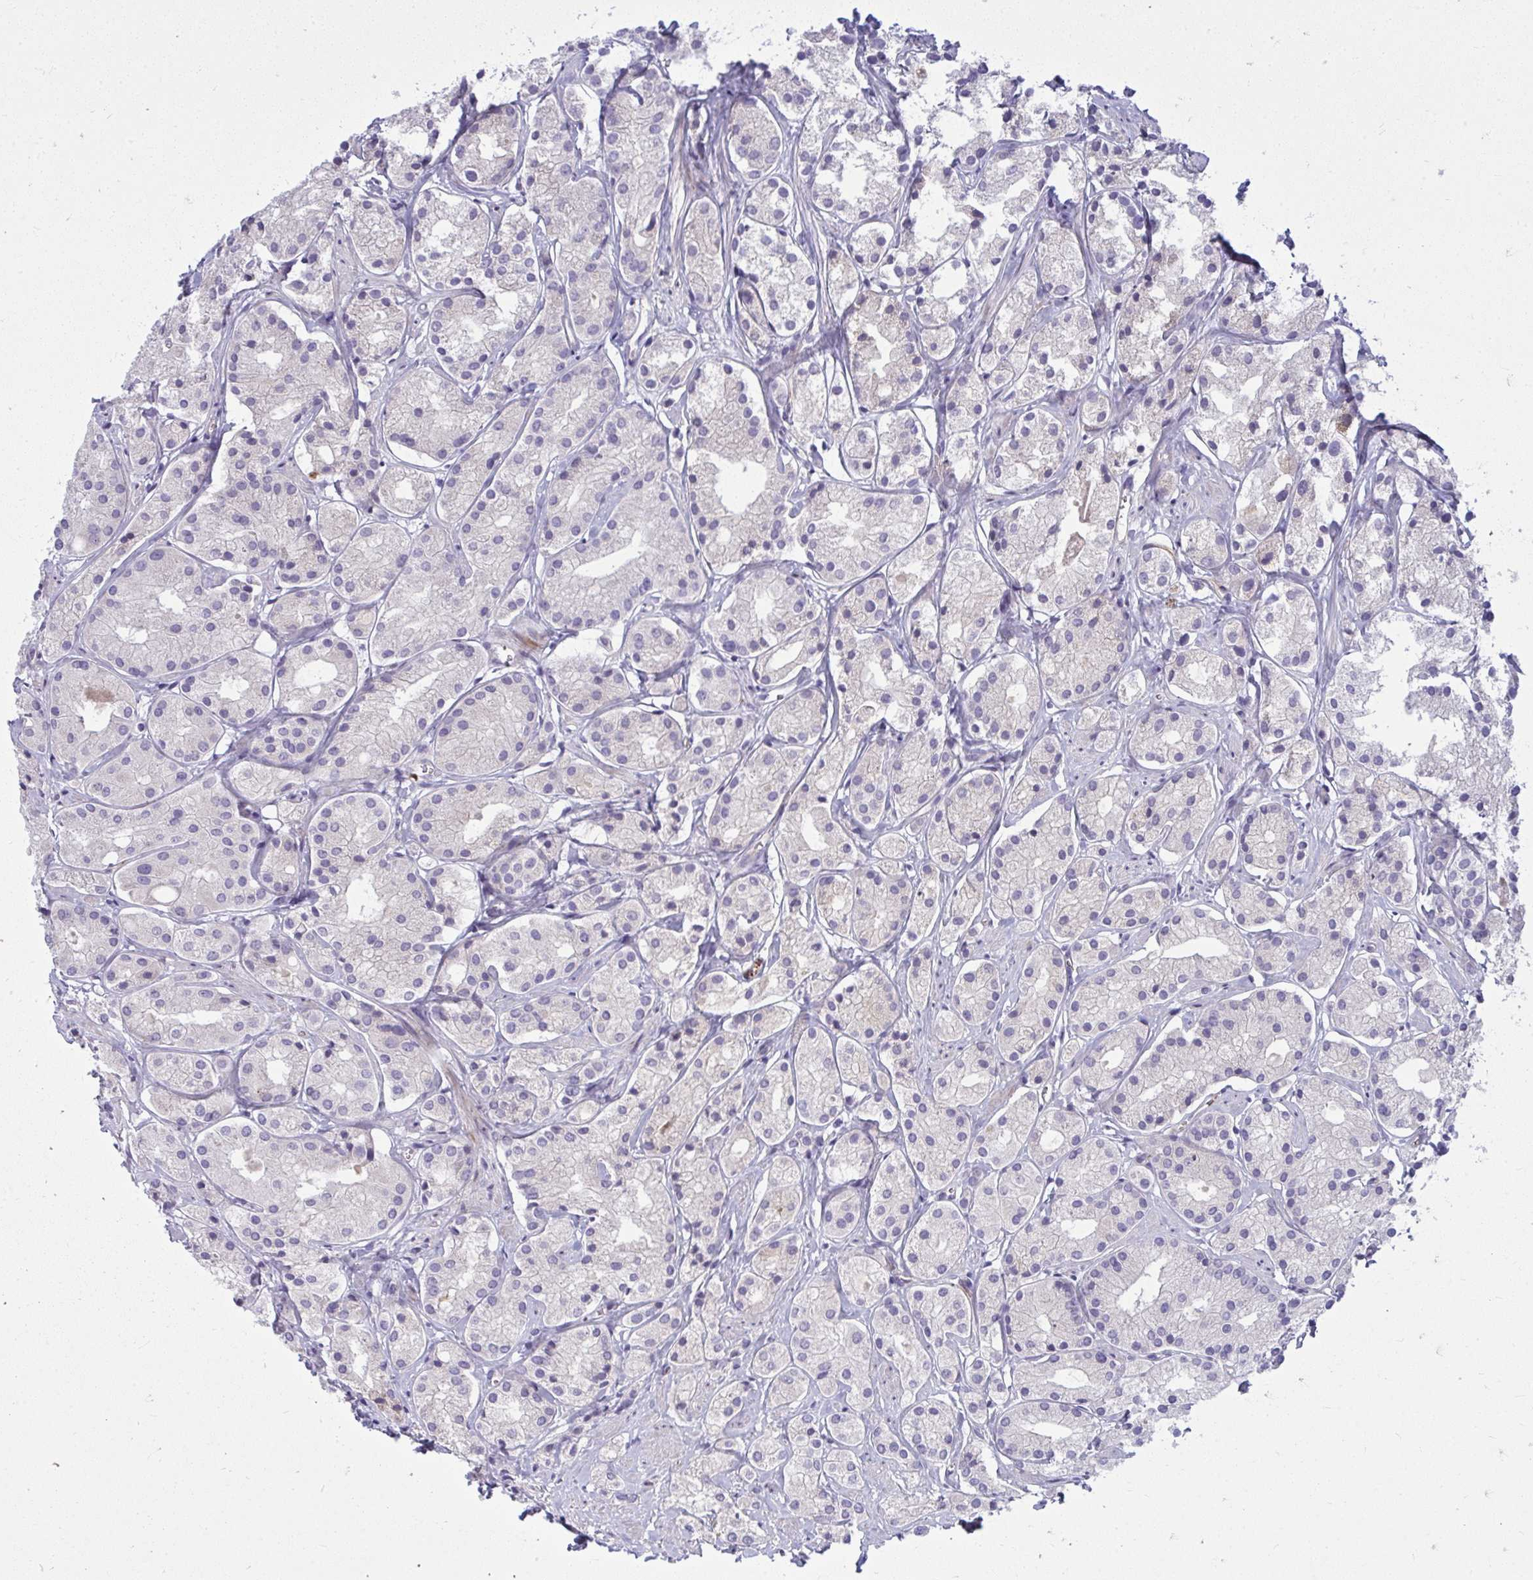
{"staining": {"intensity": "negative", "quantity": "none", "location": "none"}, "tissue": "prostate cancer", "cell_type": "Tumor cells", "image_type": "cancer", "snomed": [{"axis": "morphology", "description": "Adenocarcinoma, Low grade"}, {"axis": "topography", "description": "Prostate"}], "caption": "Tumor cells show no significant protein expression in prostate cancer. The staining was performed using DAB to visualize the protein expression in brown, while the nuclei were stained in blue with hematoxylin (Magnification: 20x).", "gene": "SLC14A1", "patient": {"sex": "male", "age": 69}}